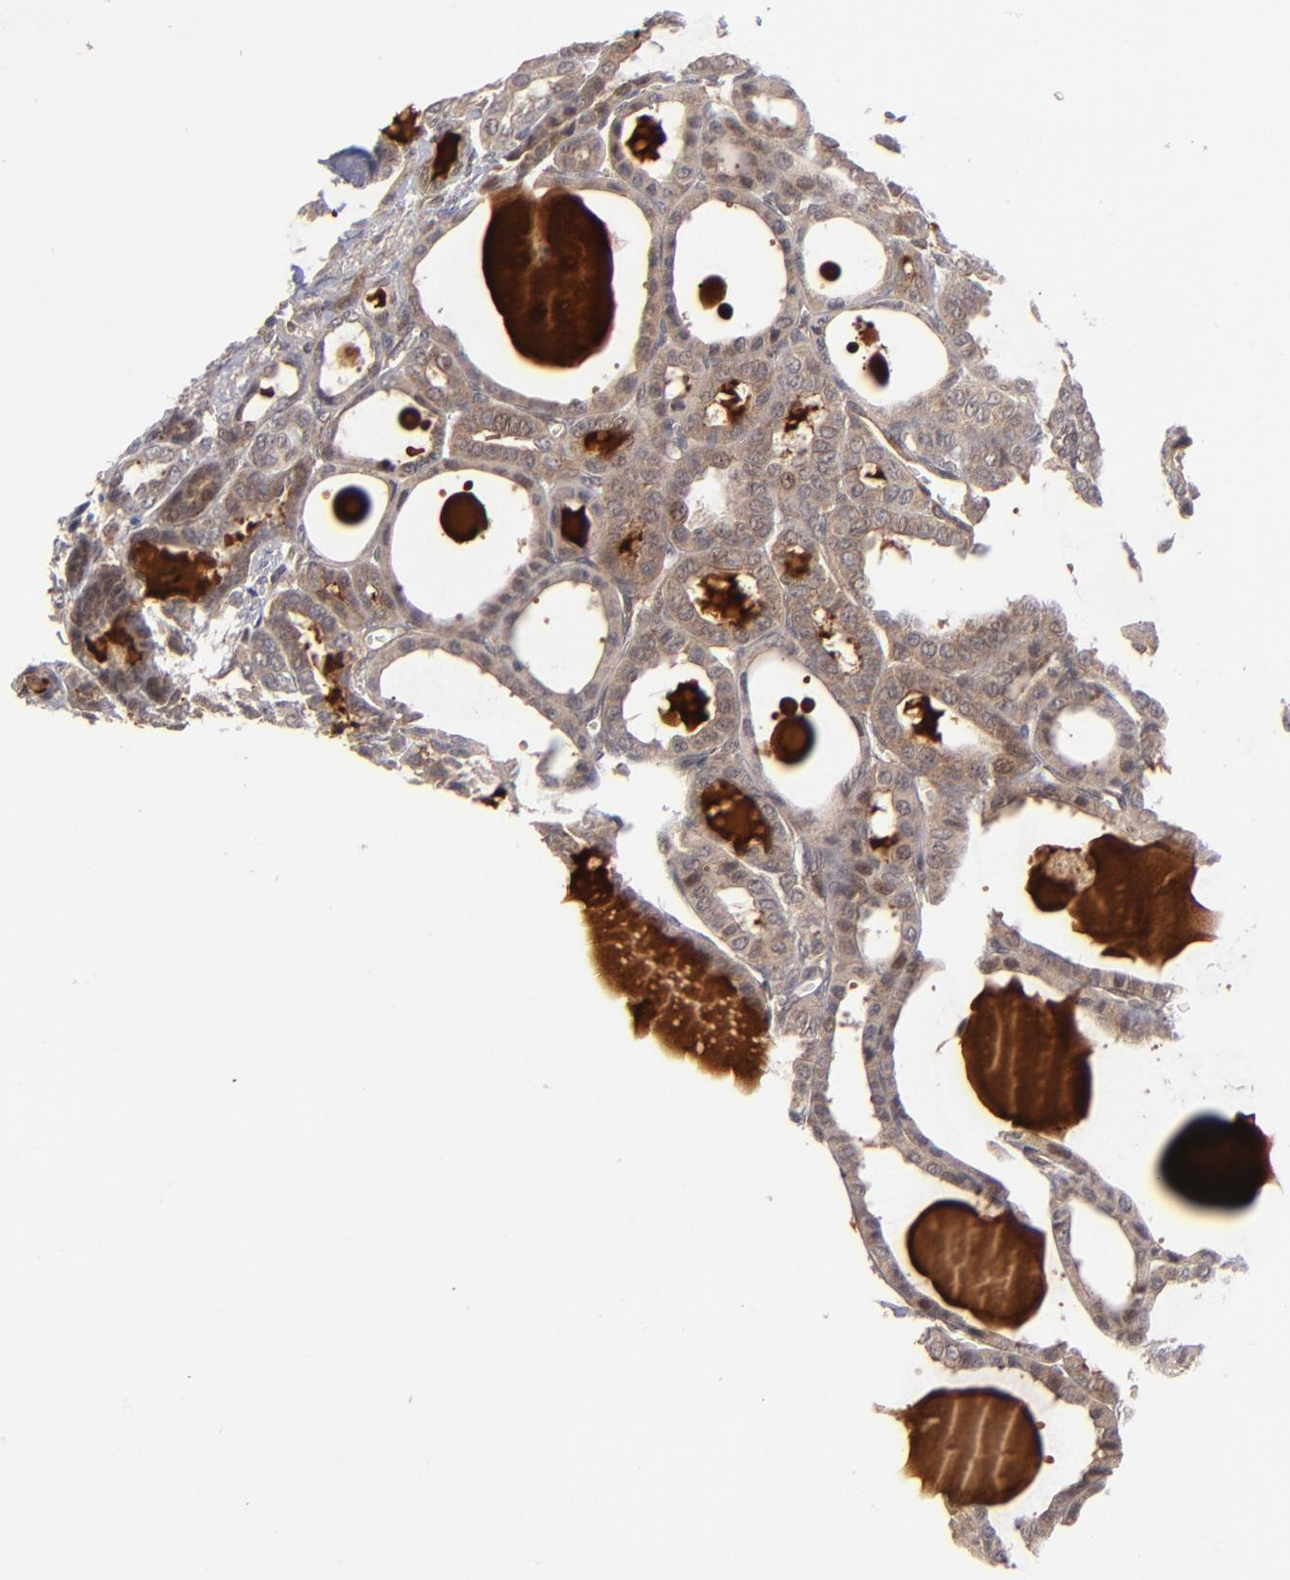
{"staining": {"intensity": "strong", "quantity": ">75%", "location": "cytoplasmic/membranous"}, "tissue": "thyroid cancer", "cell_type": "Tumor cells", "image_type": "cancer", "snomed": [{"axis": "morphology", "description": "Carcinoma, NOS"}, {"axis": "topography", "description": "Thyroid gland"}], "caption": "IHC staining of thyroid carcinoma, which demonstrates high levels of strong cytoplasmic/membranous positivity in approximately >75% of tumor cells indicating strong cytoplasmic/membranous protein staining. The staining was performed using DAB (brown) for protein detection and nuclei were counterstained in hematoxylin (blue).", "gene": "BDKRB1", "patient": {"sex": "female", "age": 91}}